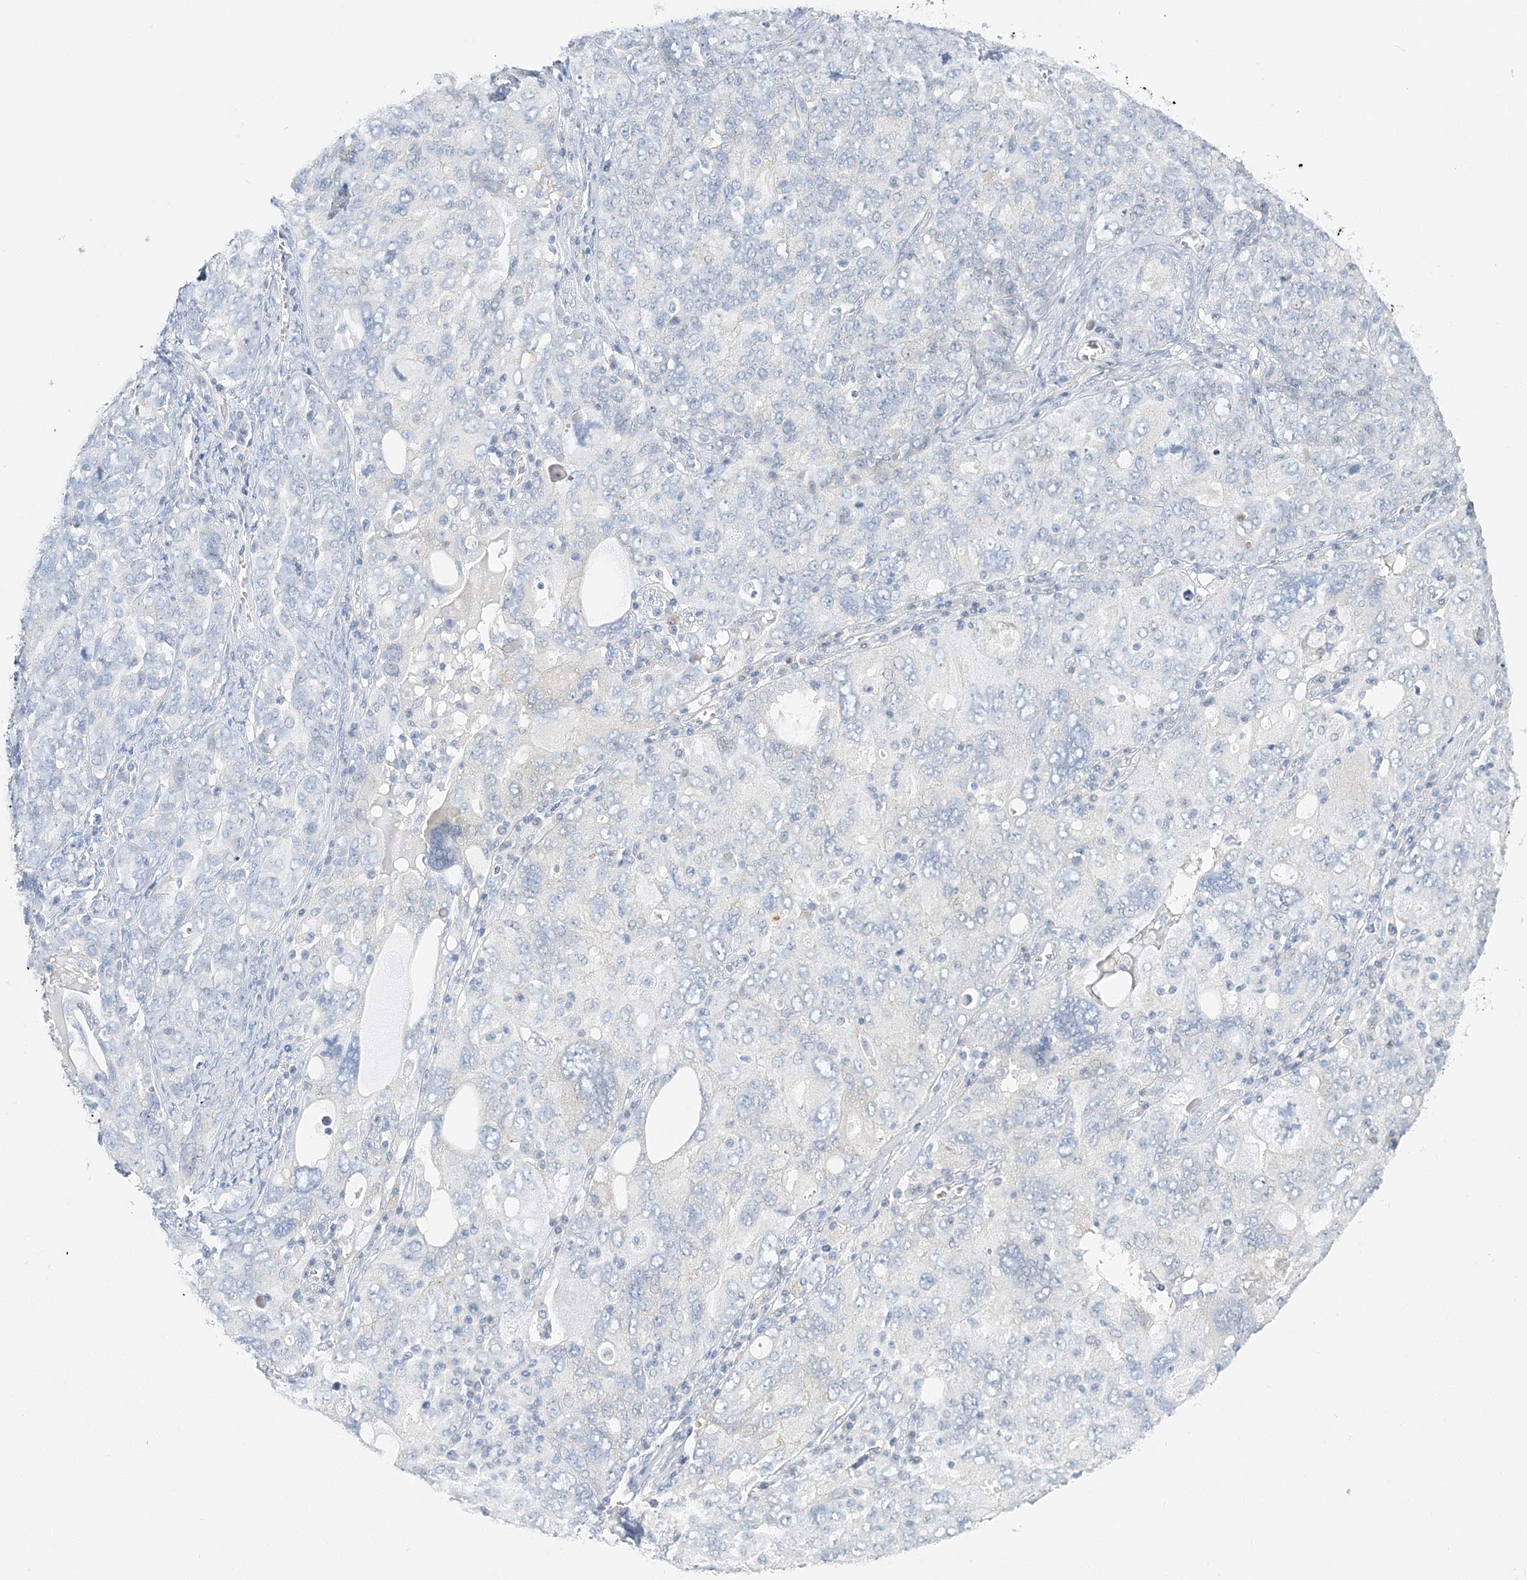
{"staining": {"intensity": "negative", "quantity": "none", "location": "none"}, "tissue": "ovarian cancer", "cell_type": "Tumor cells", "image_type": "cancer", "snomed": [{"axis": "morphology", "description": "Carcinoma, endometroid"}, {"axis": "topography", "description": "Ovary"}], "caption": "Ovarian cancer was stained to show a protein in brown. There is no significant staining in tumor cells.", "gene": "VILL", "patient": {"sex": "female", "age": 62}}